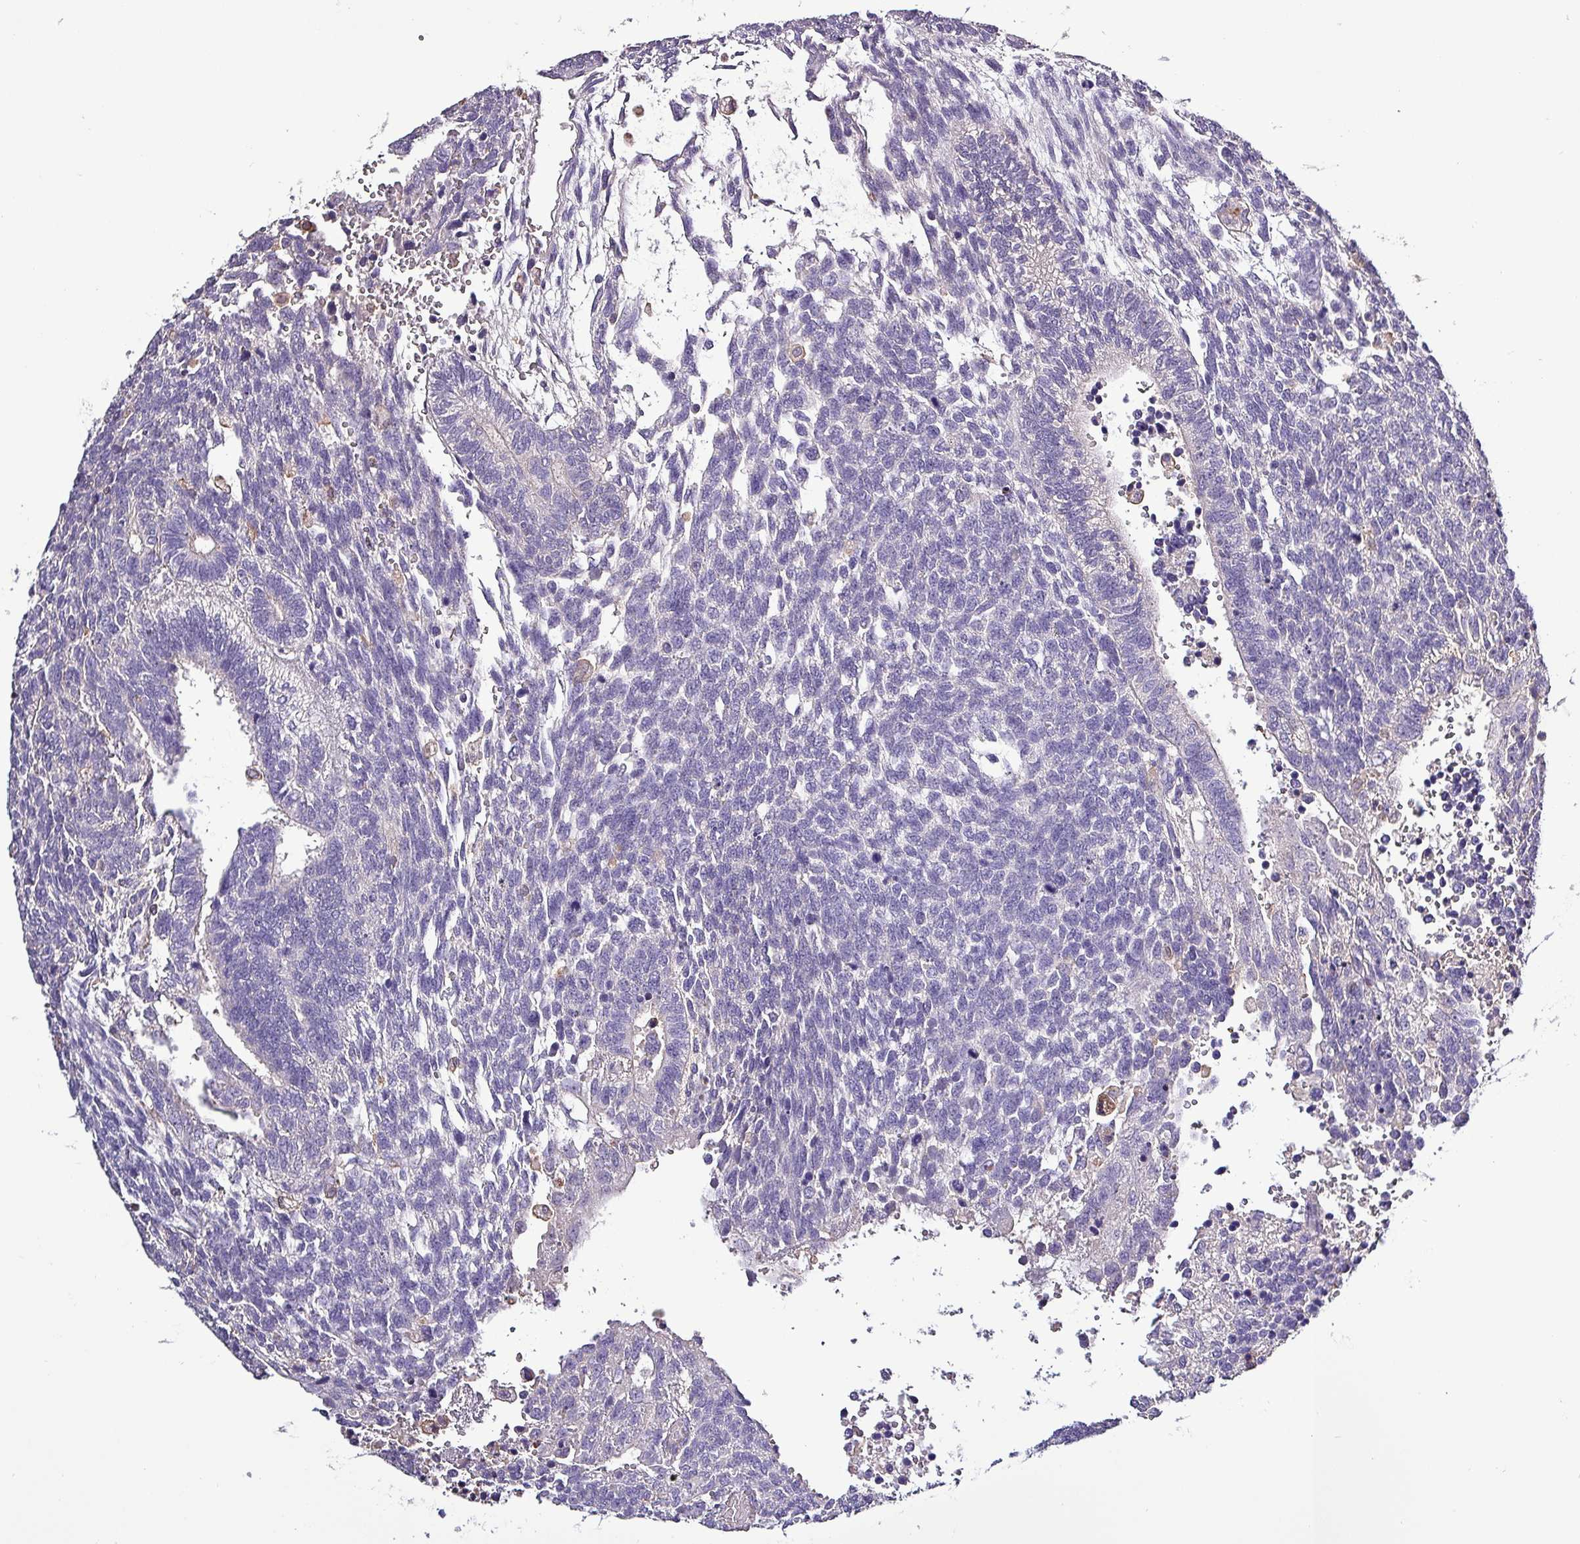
{"staining": {"intensity": "negative", "quantity": "none", "location": "none"}, "tissue": "testis cancer", "cell_type": "Tumor cells", "image_type": "cancer", "snomed": [{"axis": "morphology", "description": "Carcinoma, Embryonal, NOS"}, {"axis": "topography", "description": "Testis"}], "caption": "A histopathology image of human embryonal carcinoma (testis) is negative for staining in tumor cells.", "gene": "HTRA4", "patient": {"sex": "male", "age": 23}}